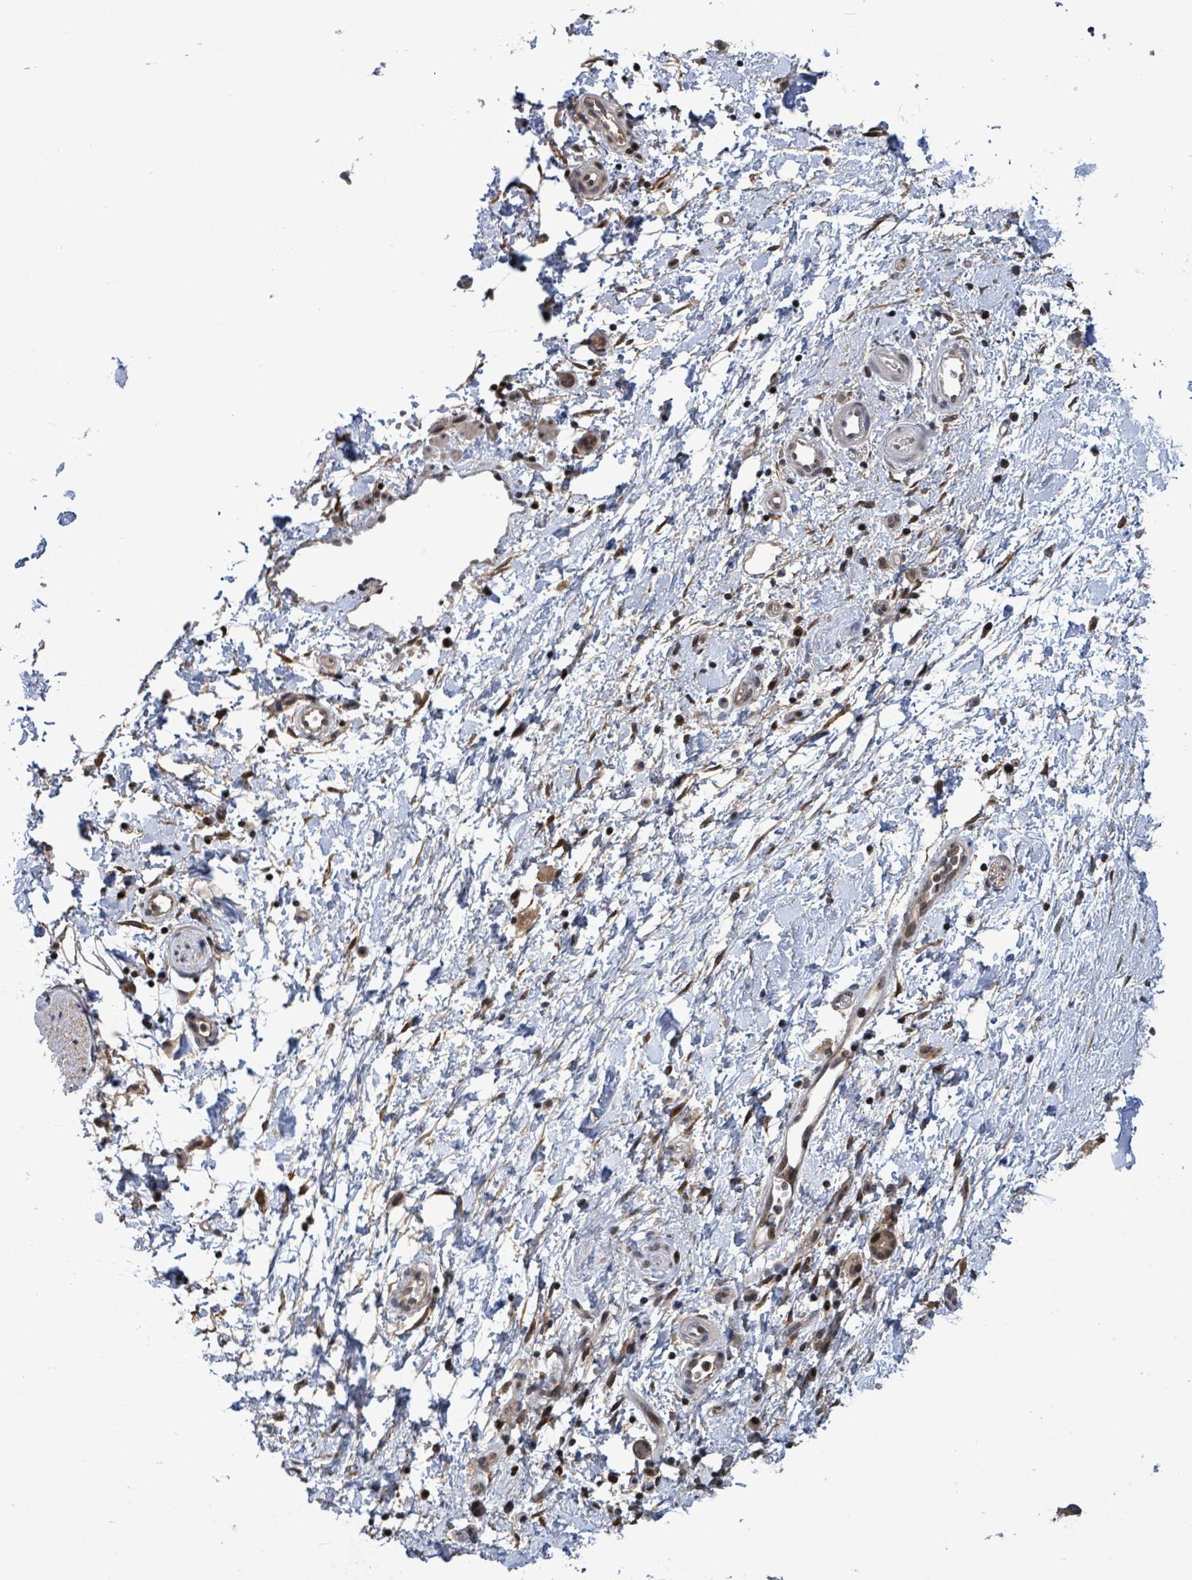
{"staining": {"intensity": "negative", "quantity": "none", "location": "none"}, "tissue": "adipose tissue", "cell_type": "Adipocytes", "image_type": "normal", "snomed": [{"axis": "morphology", "description": "Normal tissue, NOS"}, {"axis": "morphology", "description": "Adenocarcinoma, NOS"}, {"axis": "topography", "description": "Pancreas"}, {"axis": "topography", "description": "Peripheral nerve tissue"}], "caption": "Adipocytes are negative for brown protein staining in benign adipose tissue. (Stains: DAB (3,3'-diaminobenzidine) immunohistochemistry with hematoxylin counter stain, Microscopy: brightfield microscopy at high magnification).", "gene": "FBXO6", "patient": {"sex": "female", "age": 77}}